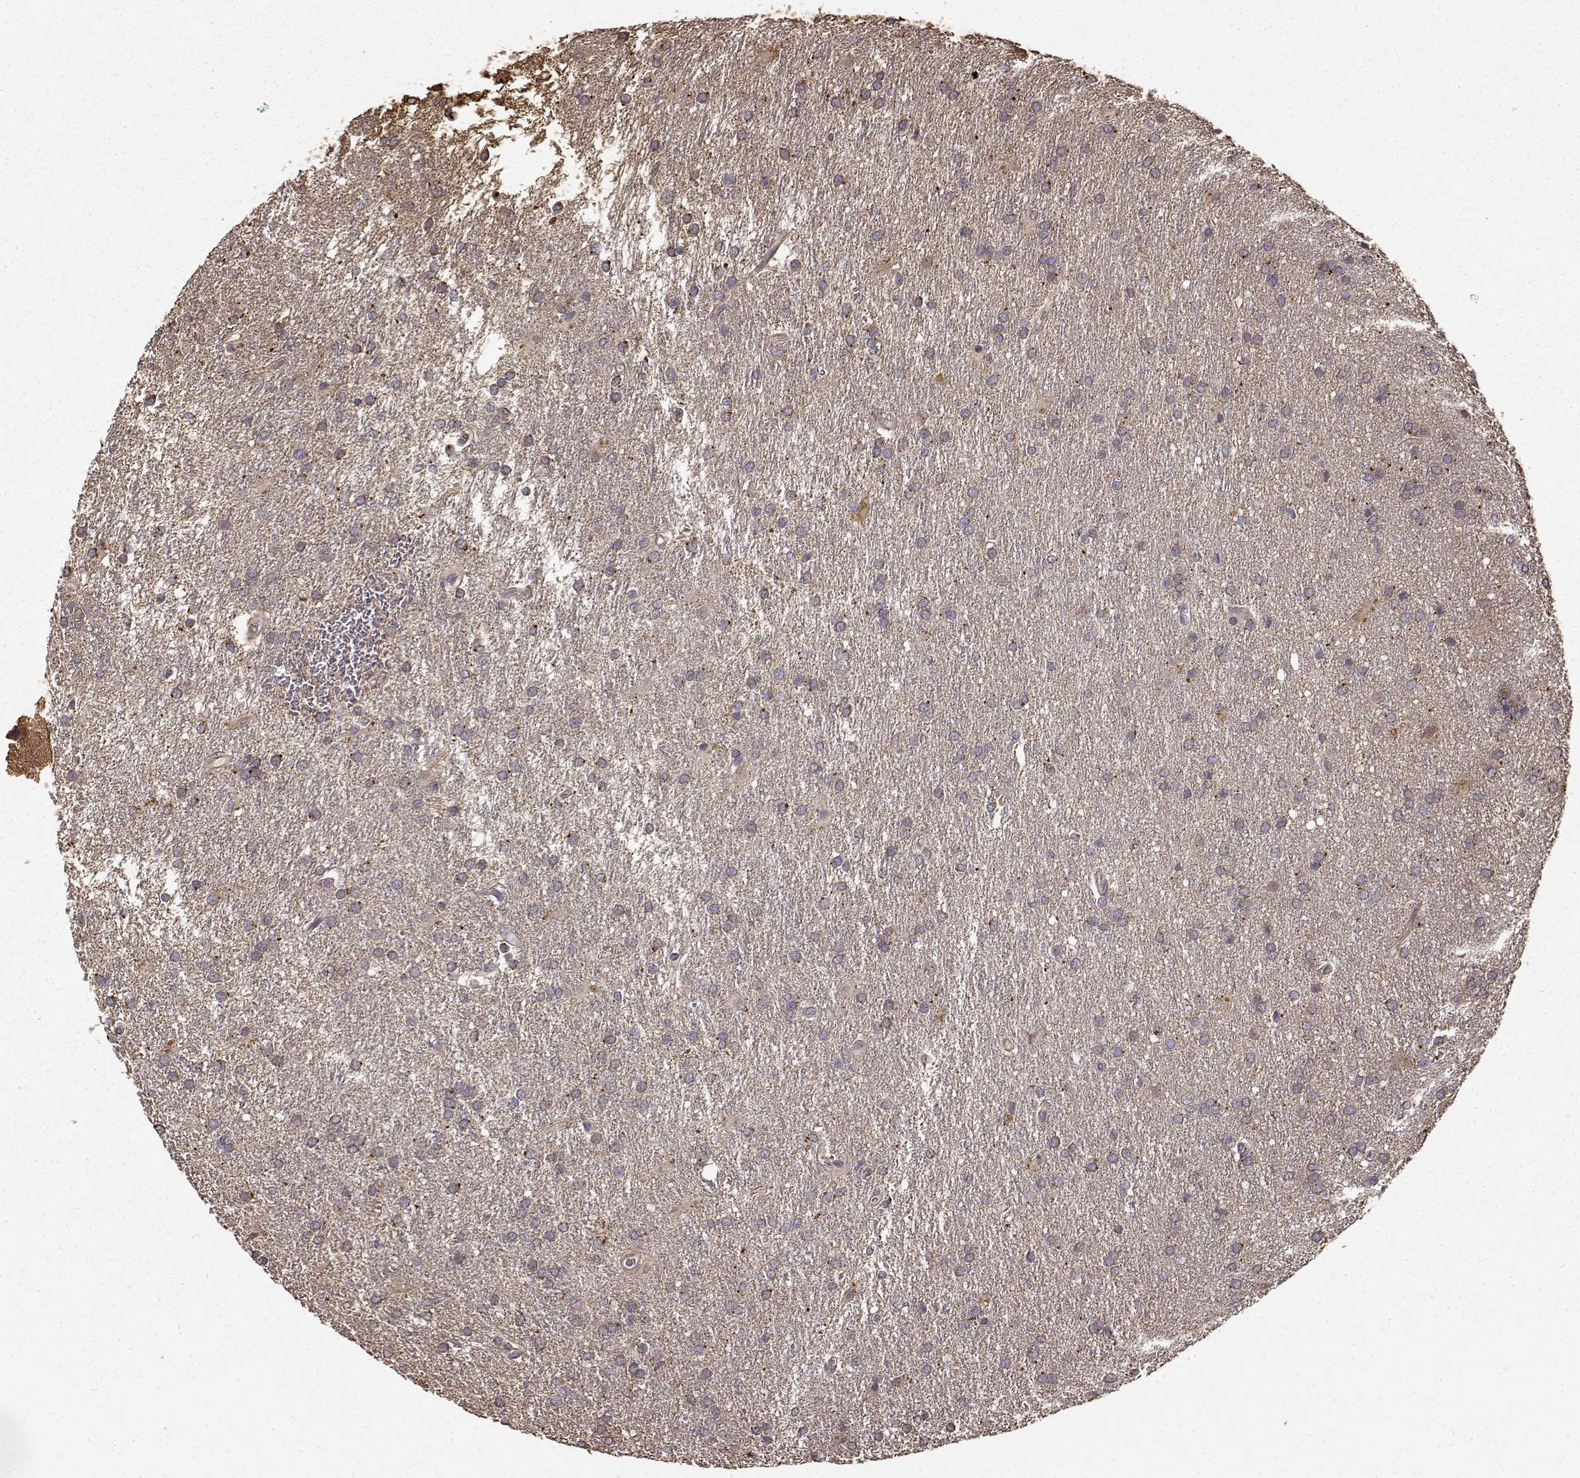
{"staining": {"intensity": "moderate", "quantity": "<25%", "location": "cytoplasmic/membranous"}, "tissue": "glioma", "cell_type": "Tumor cells", "image_type": "cancer", "snomed": [{"axis": "morphology", "description": "Glioma, malignant, Low grade"}, {"axis": "topography", "description": "Brain"}], "caption": "A micrograph showing moderate cytoplasmic/membranous staining in approximately <25% of tumor cells in glioma, as visualized by brown immunohistochemical staining.", "gene": "CRIM1", "patient": {"sex": "female", "age": 32}}